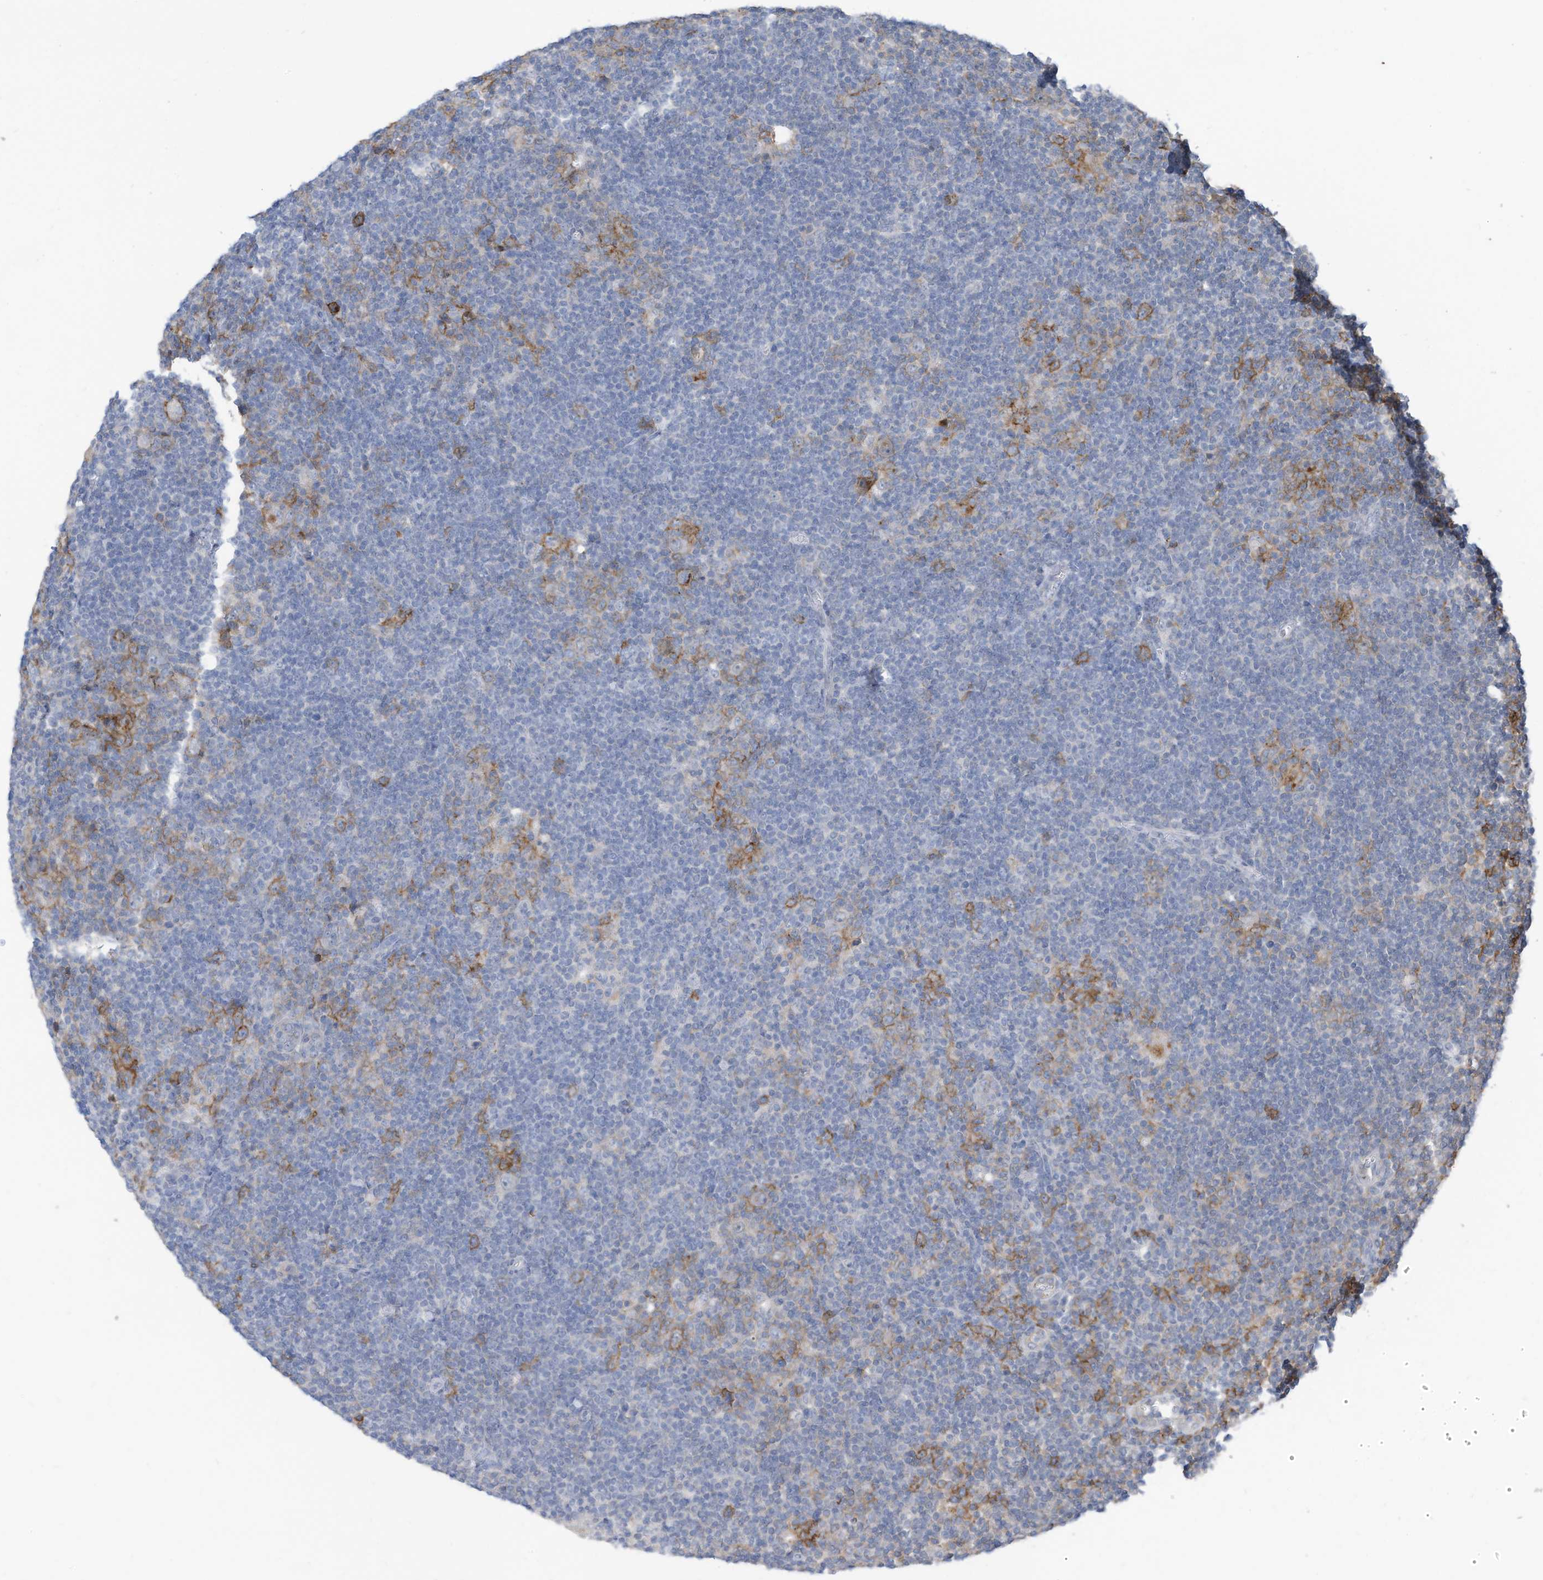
{"staining": {"intensity": "moderate", "quantity": "<25%", "location": "cytoplasmic/membranous"}, "tissue": "lymphoma", "cell_type": "Tumor cells", "image_type": "cancer", "snomed": [{"axis": "morphology", "description": "Hodgkin's disease, NOS"}, {"axis": "topography", "description": "Lymph node"}], "caption": "IHC image of neoplastic tissue: Hodgkin's disease stained using immunohistochemistry (IHC) displays low levels of moderate protein expression localized specifically in the cytoplasmic/membranous of tumor cells, appearing as a cytoplasmic/membranous brown color.", "gene": "SLC1A5", "patient": {"sex": "female", "age": 57}}